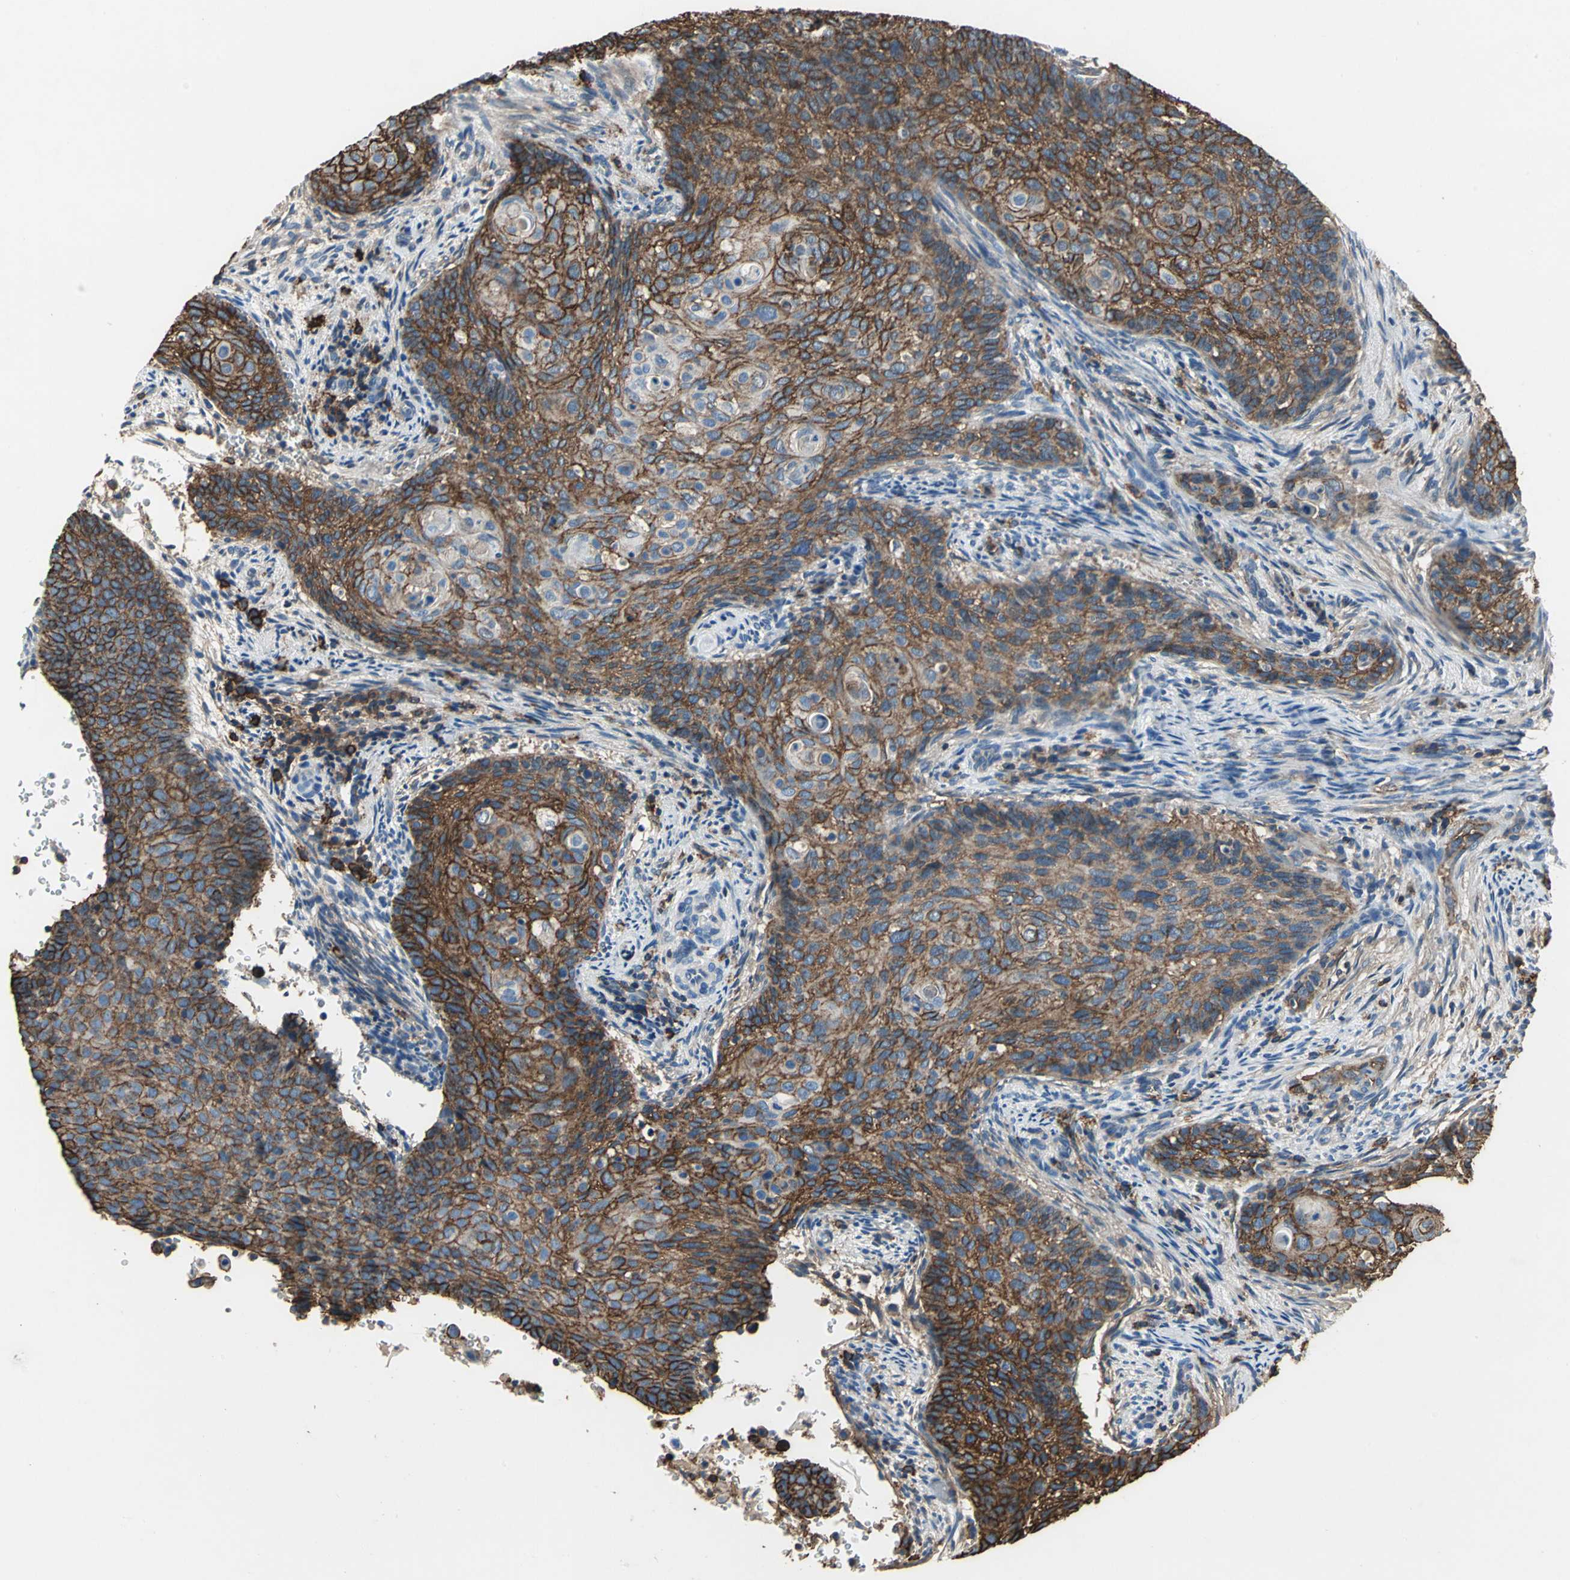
{"staining": {"intensity": "strong", "quantity": ">75%", "location": "cytoplasmic/membranous"}, "tissue": "cervical cancer", "cell_type": "Tumor cells", "image_type": "cancer", "snomed": [{"axis": "morphology", "description": "Squamous cell carcinoma, NOS"}, {"axis": "topography", "description": "Cervix"}], "caption": "DAB immunohistochemical staining of human cervical cancer (squamous cell carcinoma) reveals strong cytoplasmic/membranous protein positivity in approximately >75% of tumor cells. (DAB IHC with brightfield microscopy, high magnification).", "gene": "CD44", "patient": {"sex": "female", "age": 33}}